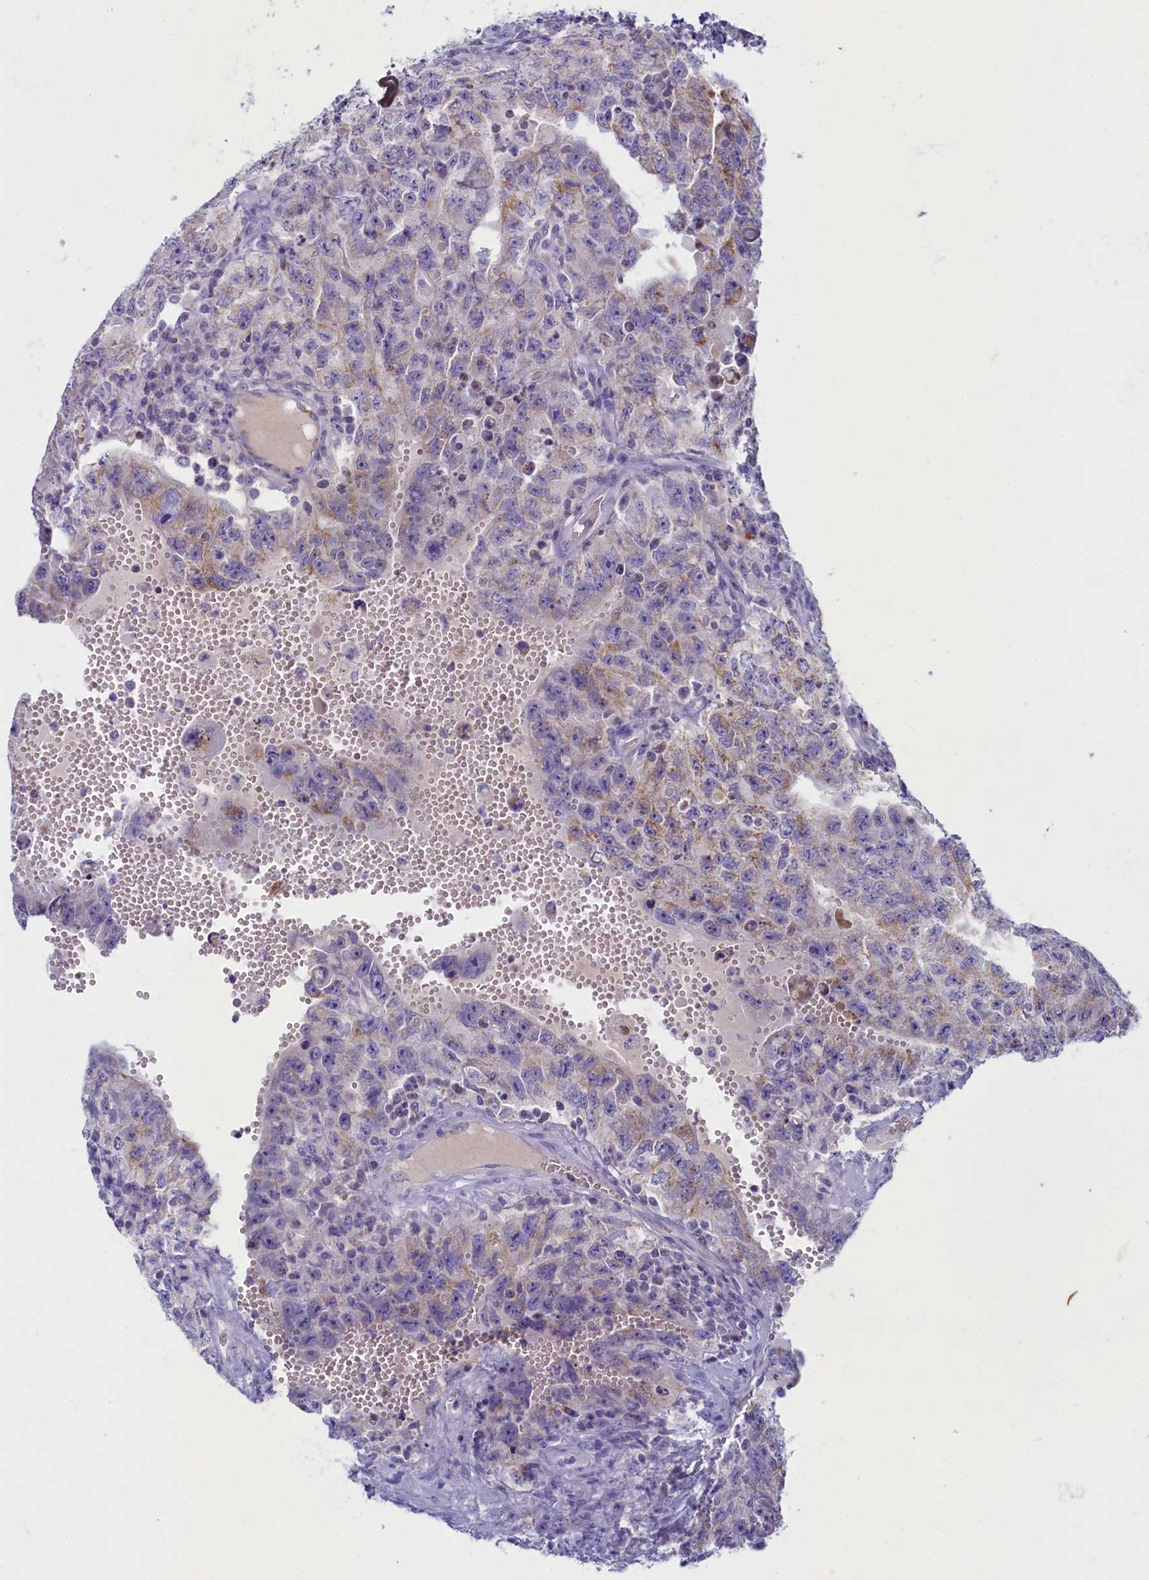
{"staining": {"intensity": "weak", "quantity": "25%-75%", "location": "cytoplasmic/membranous"}, "tissue": "testis cancer", "cell_type": "Tumor cells", "image_type": "cancer", "snomed": [{"axis": "morphology", "description": "Carcinoma, Embryonal, NOS"}, {"axis": "topography", "description": "Testis"}], "caption": "Protein expression analysis of testis embryonal carcinoma demonstrates weak cytoplasmic/membranous expression in approximately 25%-75% of tumor cells.", "gene": "OCIAD2", "patient": {"sex": "male", "age": 26}}